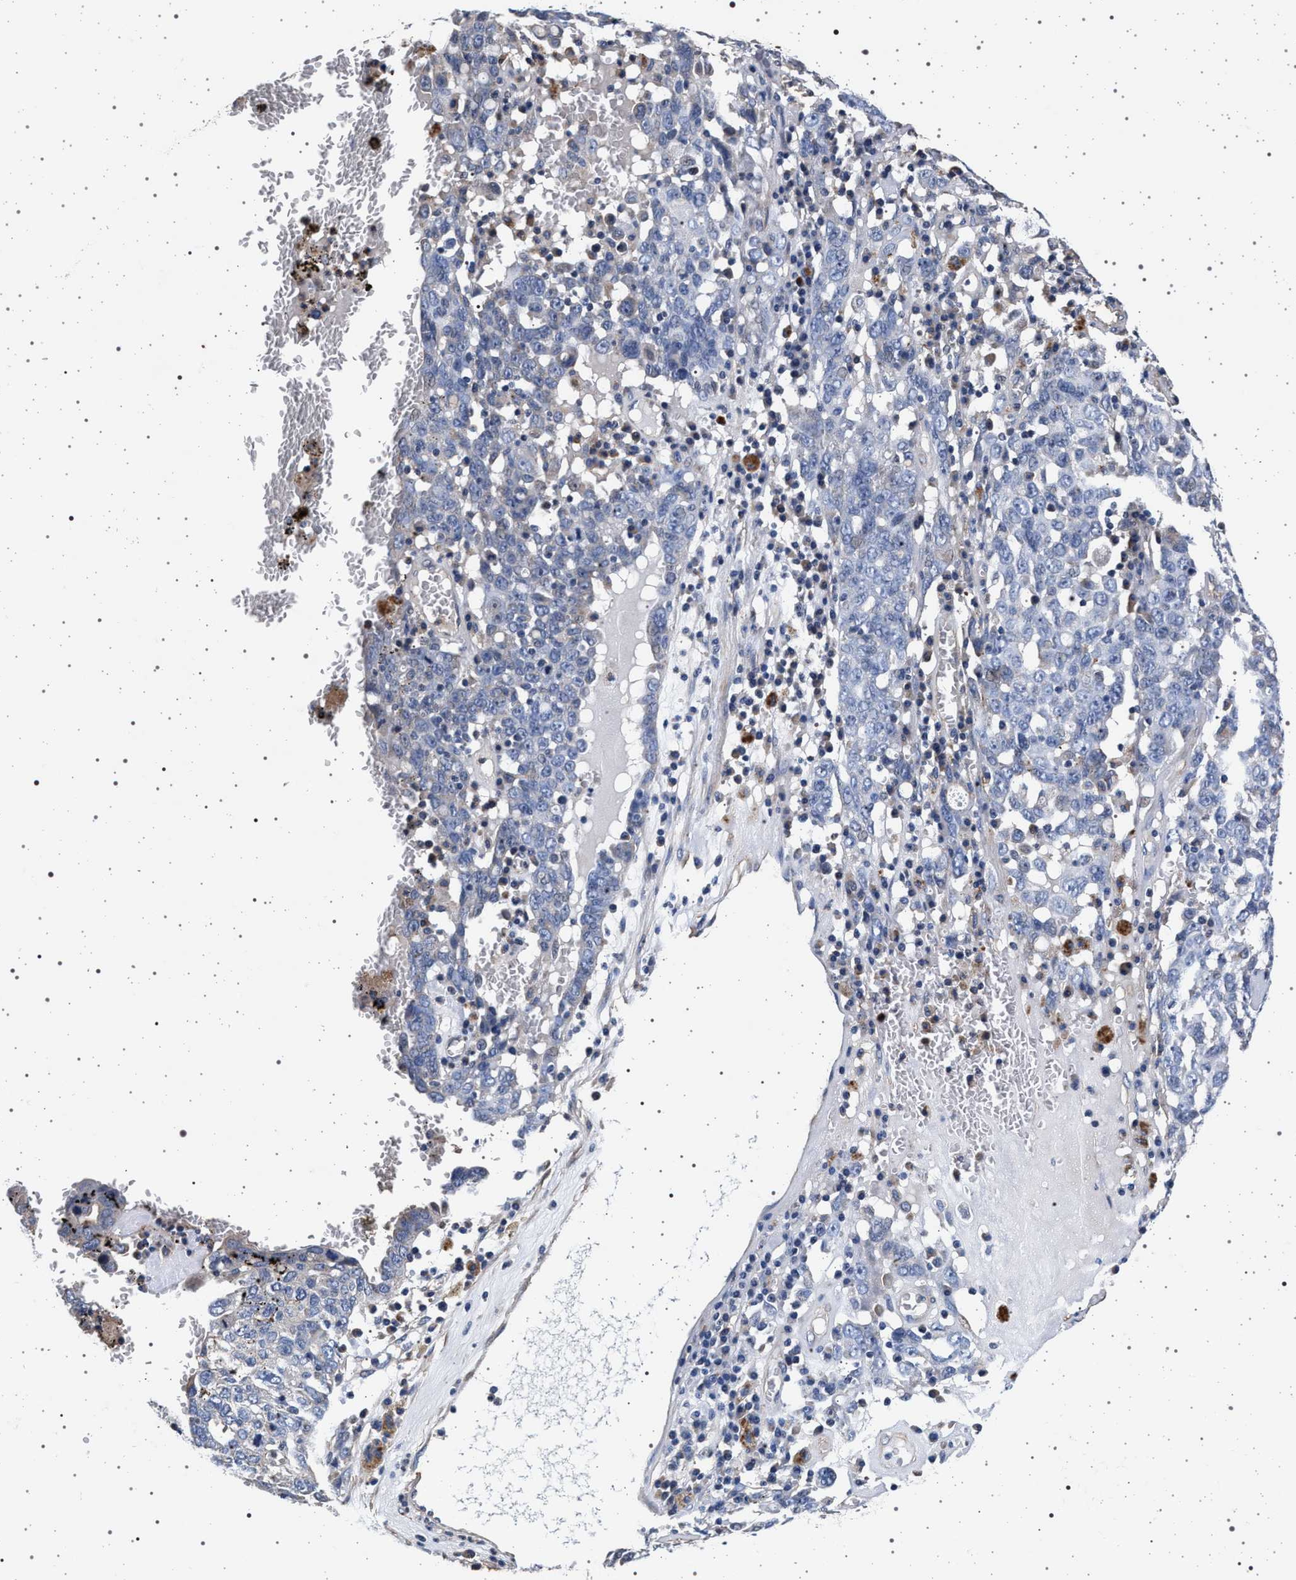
{"staining": {"intensity": "negative", "quantity": "none", "location": "none"}, "tissue": "ovarian cancer", "cell_type": "Tumor cells", "image_type": "cancer", "snomed": [{"axis": "morphology", "description": "Carcinoma, endometroid"}, {"axis": "topography", "description": "Ovary"}], "caption": "Histopathology image shows no significant protein positivity in tumor cells of endometroid carcinoma (ovarian). (DAB immunohistochemistry with hematoxylin counter stain).", "gene": "KCNK6", "patient": {"sex": "female", "age": 62}}